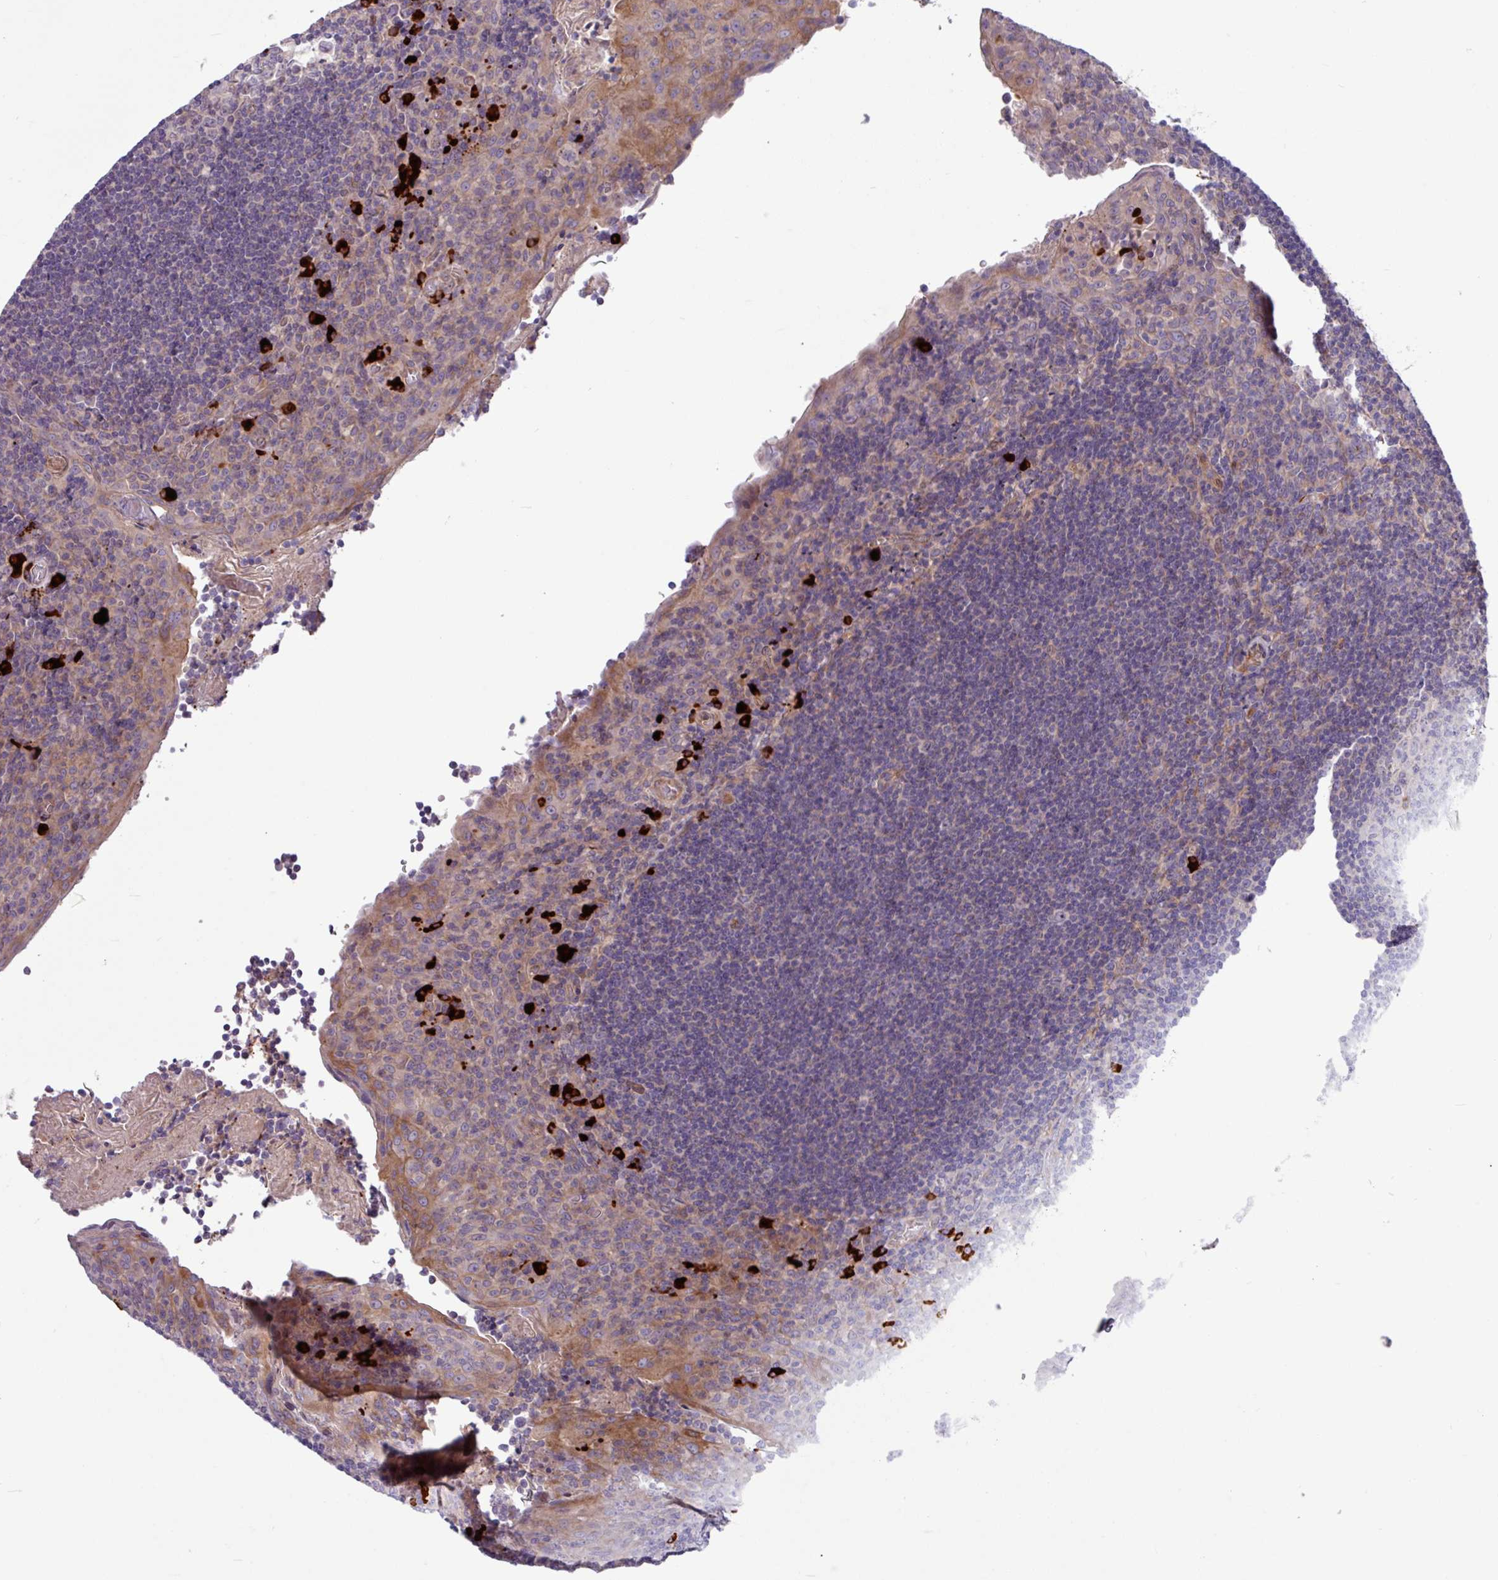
{"staining": {"intensity": "negative", "quantity": "none", "location": "none"}, "tissue": "tonsil", "cell_type": "Germinal center cells", "image_type": "normal", "snomed": [{"axis": "morphology", "description": "Normal tissue, NOS"}, {"axis": "topography", "description": "Tonsil"}], "caption": "Immunohistochemistry (IHC) of benign tonsil demonstrates no expression in germinal center cells.", "gene": "B4GALNT4", "patient": {"sex": "male", "age": 17}}